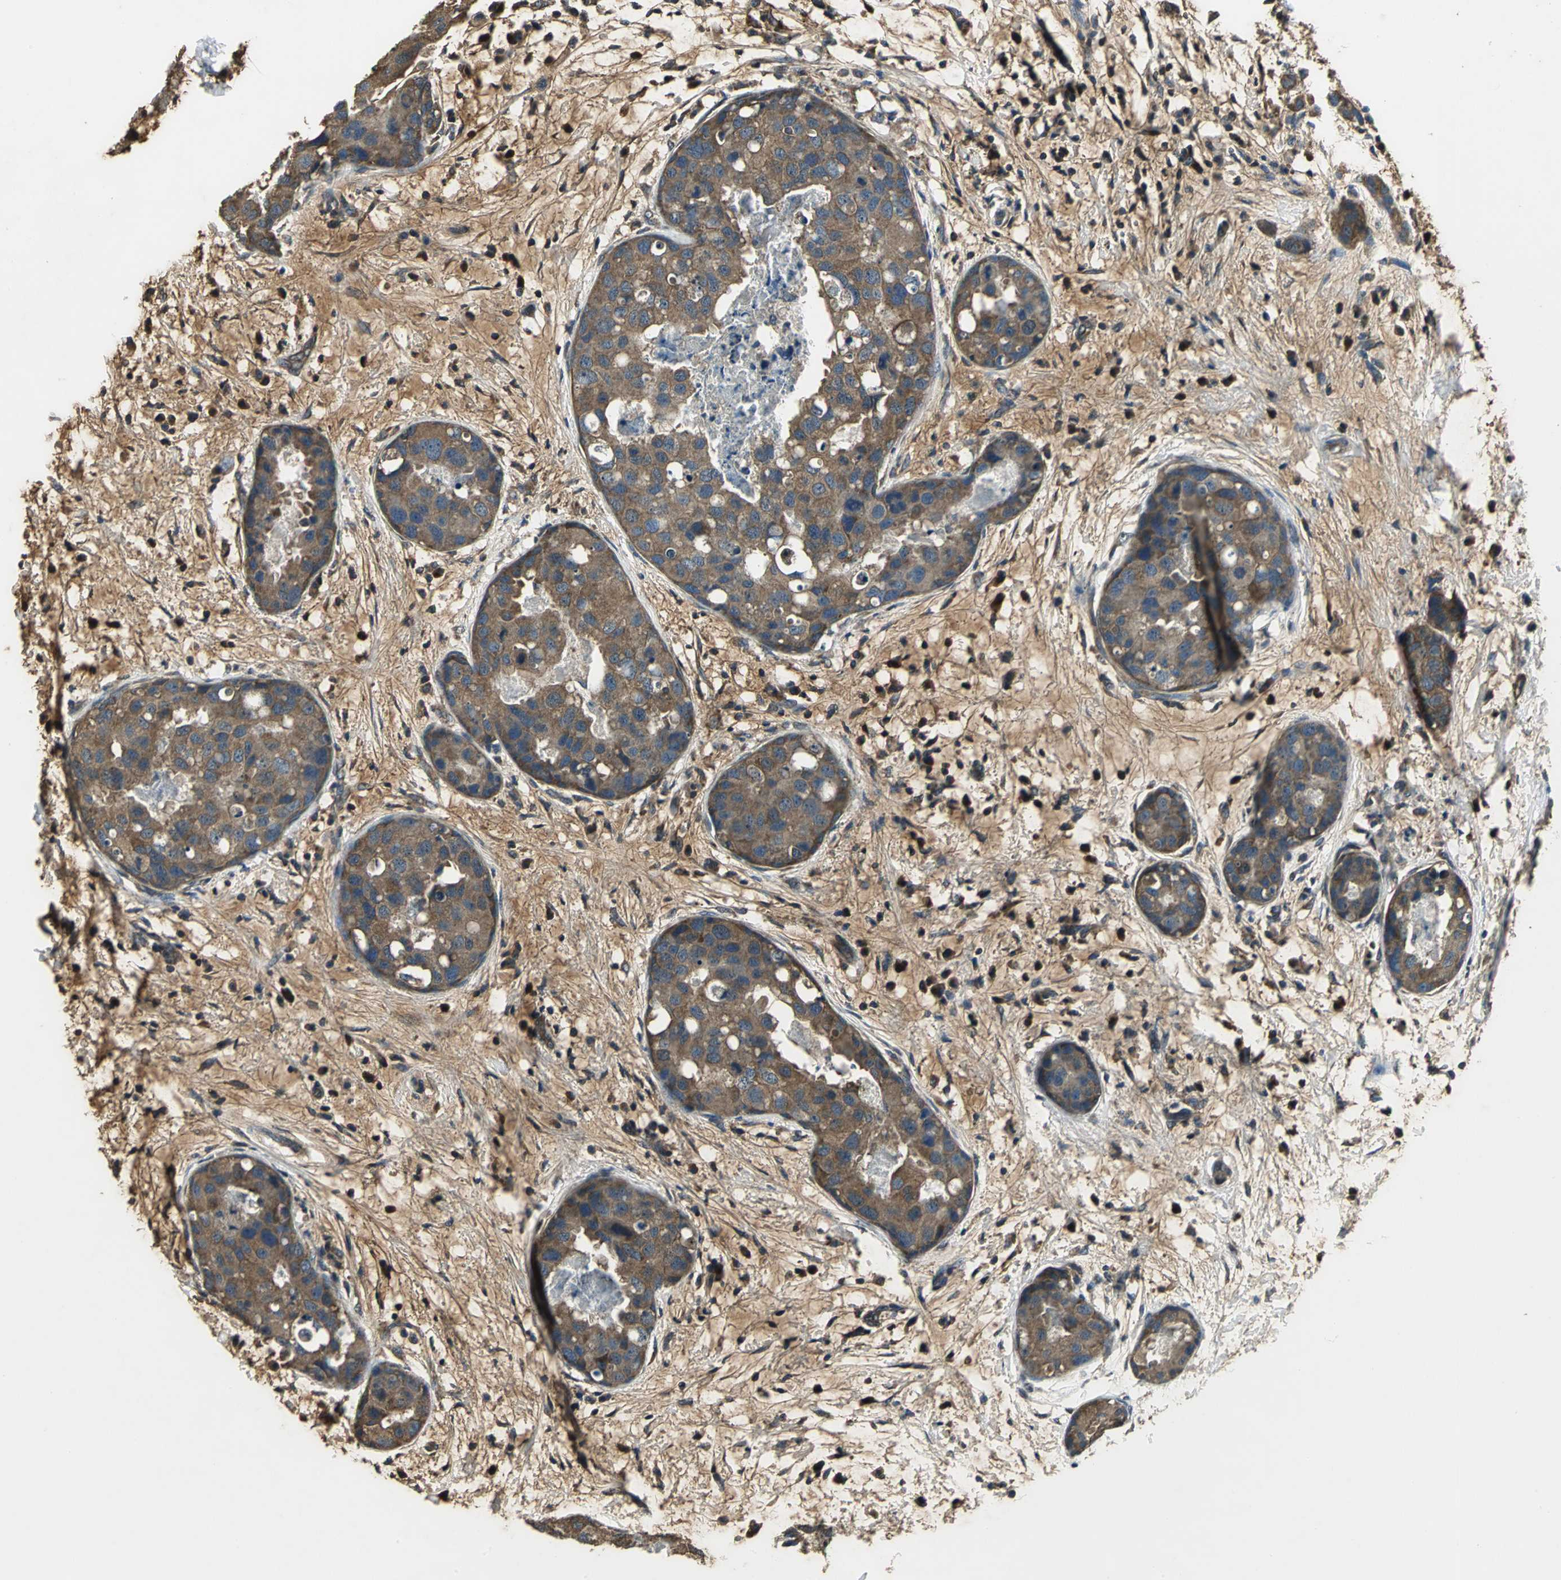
{"staining": {"intensity": "moderate", "quantity": ">75%", "location": "cytoplasmic/membranous"}, "tissue": "breast cancer", "cell_type": "Tumor cells", "image_type": "cancer", "snomed": [{"axis": "morphology", "description": "Normal tissue, NOS"}, {"axis": "morphology", "description": "Duct carcinoma"}, {"axis": "topography", "description": "Breast"}], "caption": "DAB immunohistochemical staining of breast infiltrating ductal carcinoma demonstrates moderate cytoplasmic/membranous protein expression in about >75% of tumor cells. (DAB IHC, brown staining for protein, blue staining for nuclei).", "gene": "IRF3", "patient": {"sex": "female", "age": 50}}